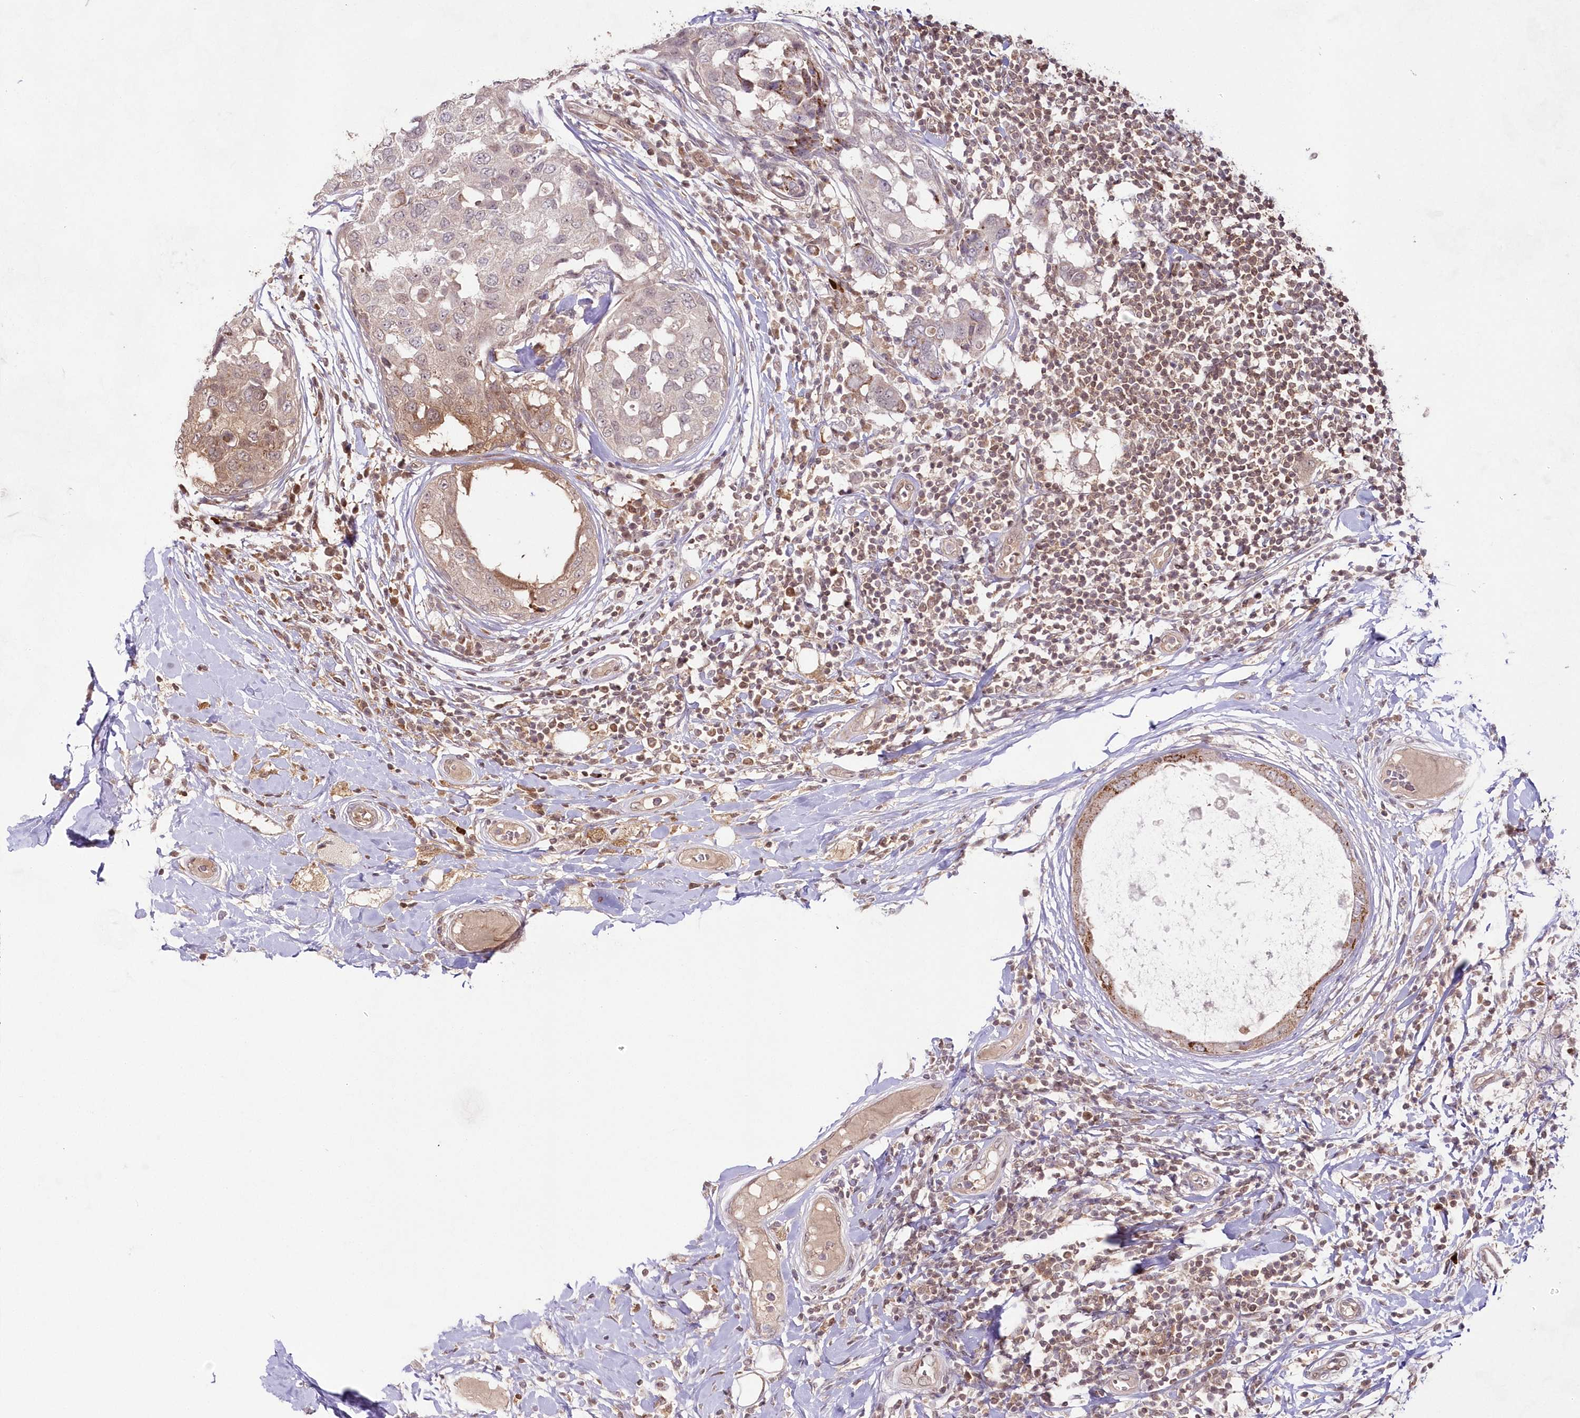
{"staining": {"intensity": "moderate", "quantity": "<25%", "location": "cytoplasmic/membranous"}, "tissue": "breast cancer", "cell_type": "Tumor cells", "image_type": "cancer", "snomed": [{"axis": "morphology", "description": "Duct carcinoma"}, {"axis": "topography", "description": "Breast"}], "caption": "Human breast cancer stained with a brown dye reveals moderate cytoplasmic/membranous positive expression in about <25% of tumor cells.", "gene": "IMPA1", "patient": {"sex": "female", "age": 27}}